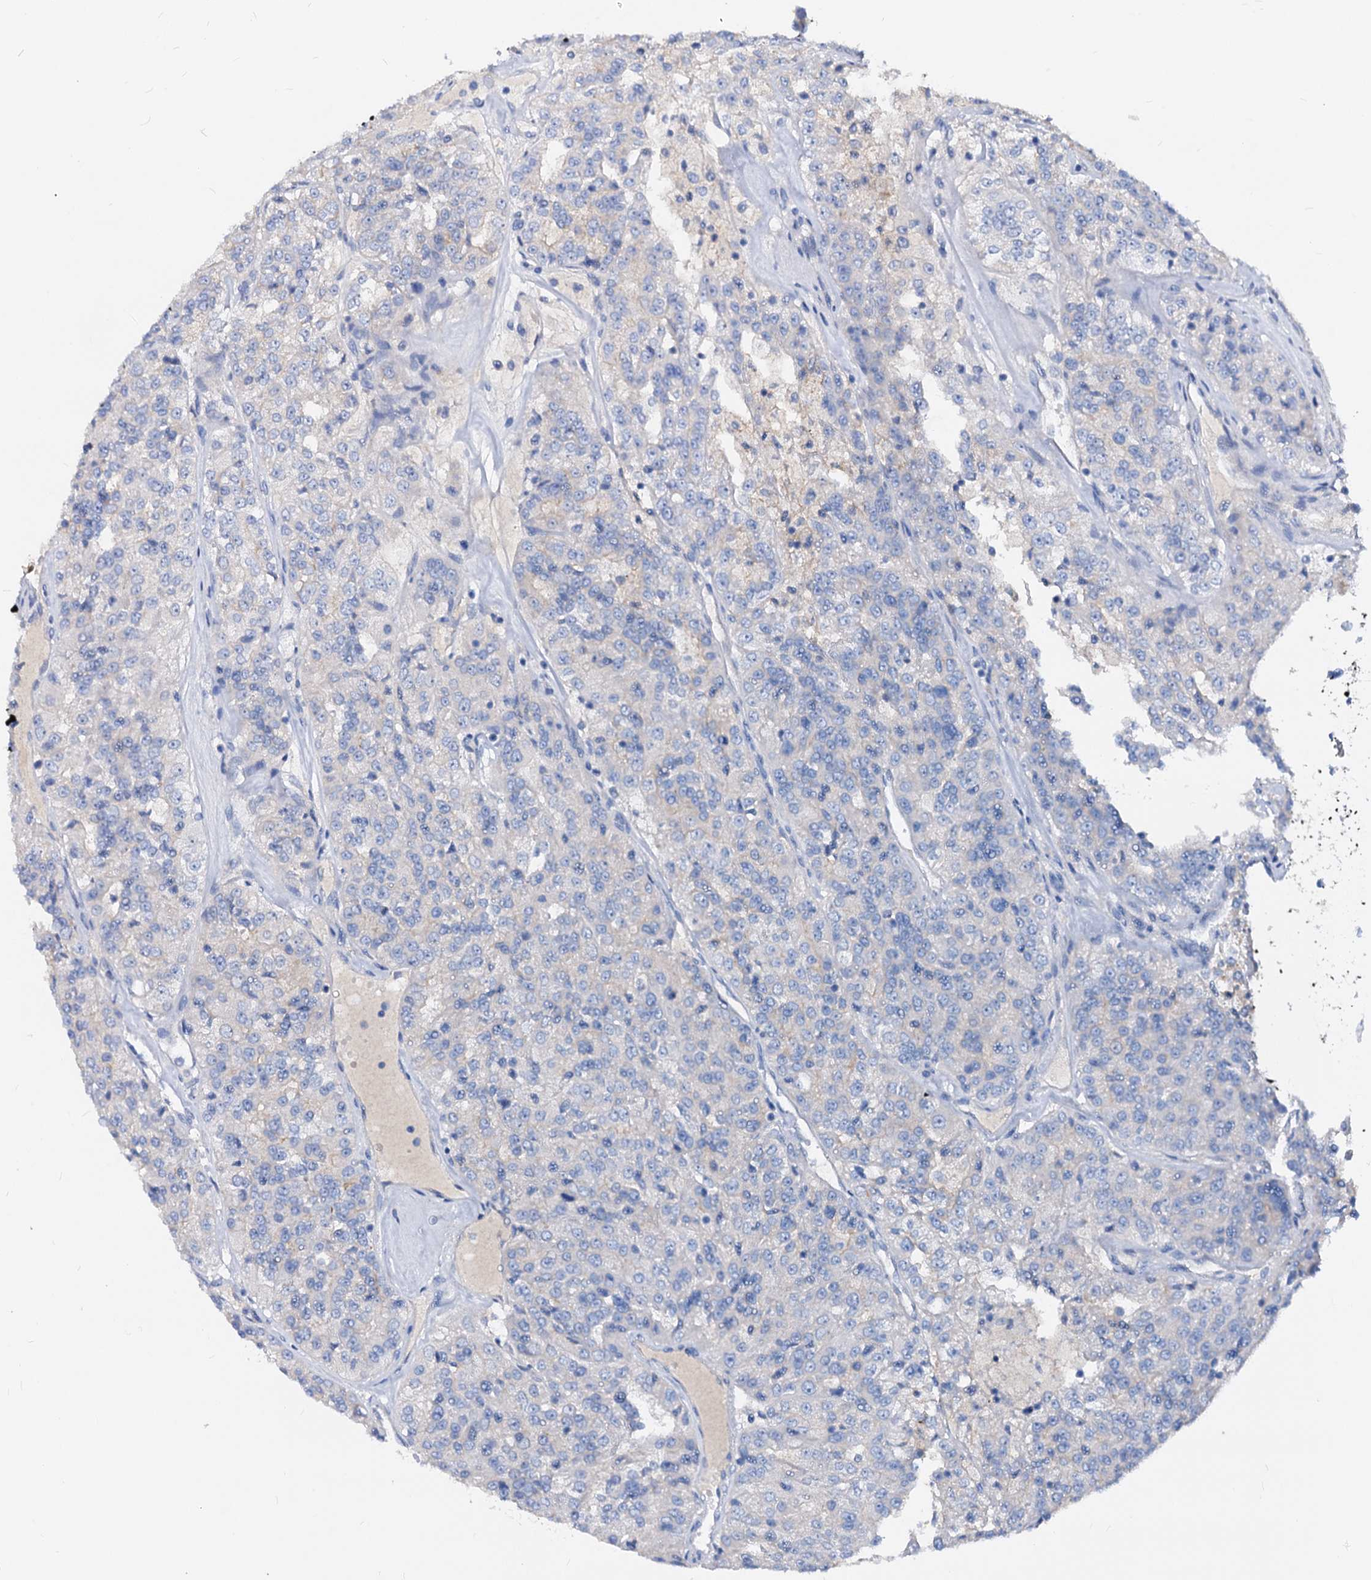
{"staining": {"intensity": "negative", "quantity": "none", "location": "none"}, "tissue": "renal cancer", "cell_type": "Tumor cells", "image_type": "cancer", "snomed": [{"axis": "morphology", "description": "Adenocarcinoma, NOS"}, {"axis": "topography", "description": "Kidney"}], "caption": "Immunohistochemical staining of renal cancer (adenocarcinoma) reveals no significant expression in tumor cells.", "gene": "DYDC2", "patient": {"sex": "female", "age": 63}}